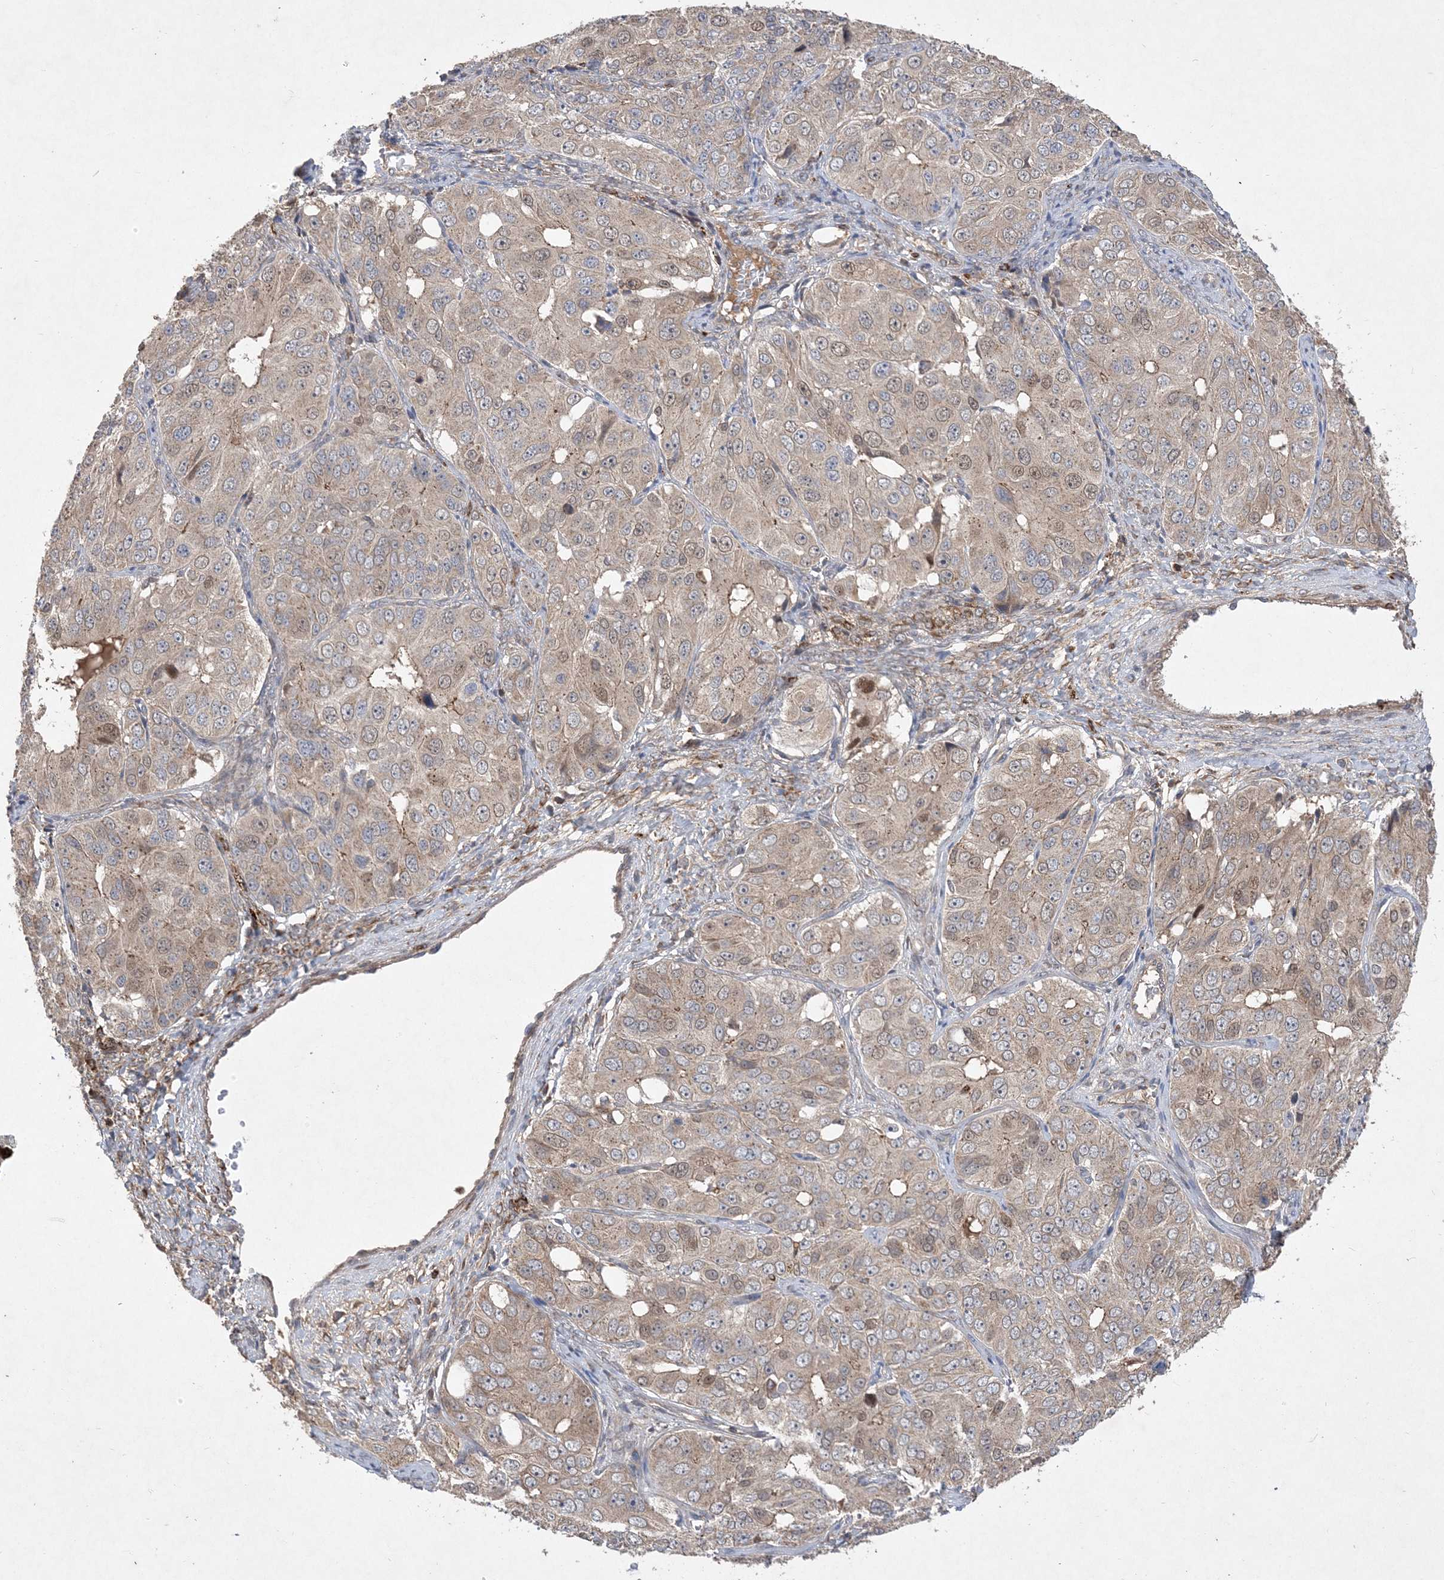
{"staining": {"intensity": "weak", "quantity": ">75%", "location": "cytoplasmic/membranous"}, "tissue": "ovarian cancer", "cell_type": "Tumor cells", "image_type": "cancer", "snomed": [{"axis": "morphology", "description": "Carcinoma, endometroid"}, {"axis": "topography", "description": "Ovary"}], "caption": "Weak cytoplasmic/membranous expression for a protein is appreciated in about >75% of tumor cells of ovarian endometroid carcinoma using immunohistochemistry (IHC).", "gene": "MASP2", "patient": {"sex": "female", "age": 51}}